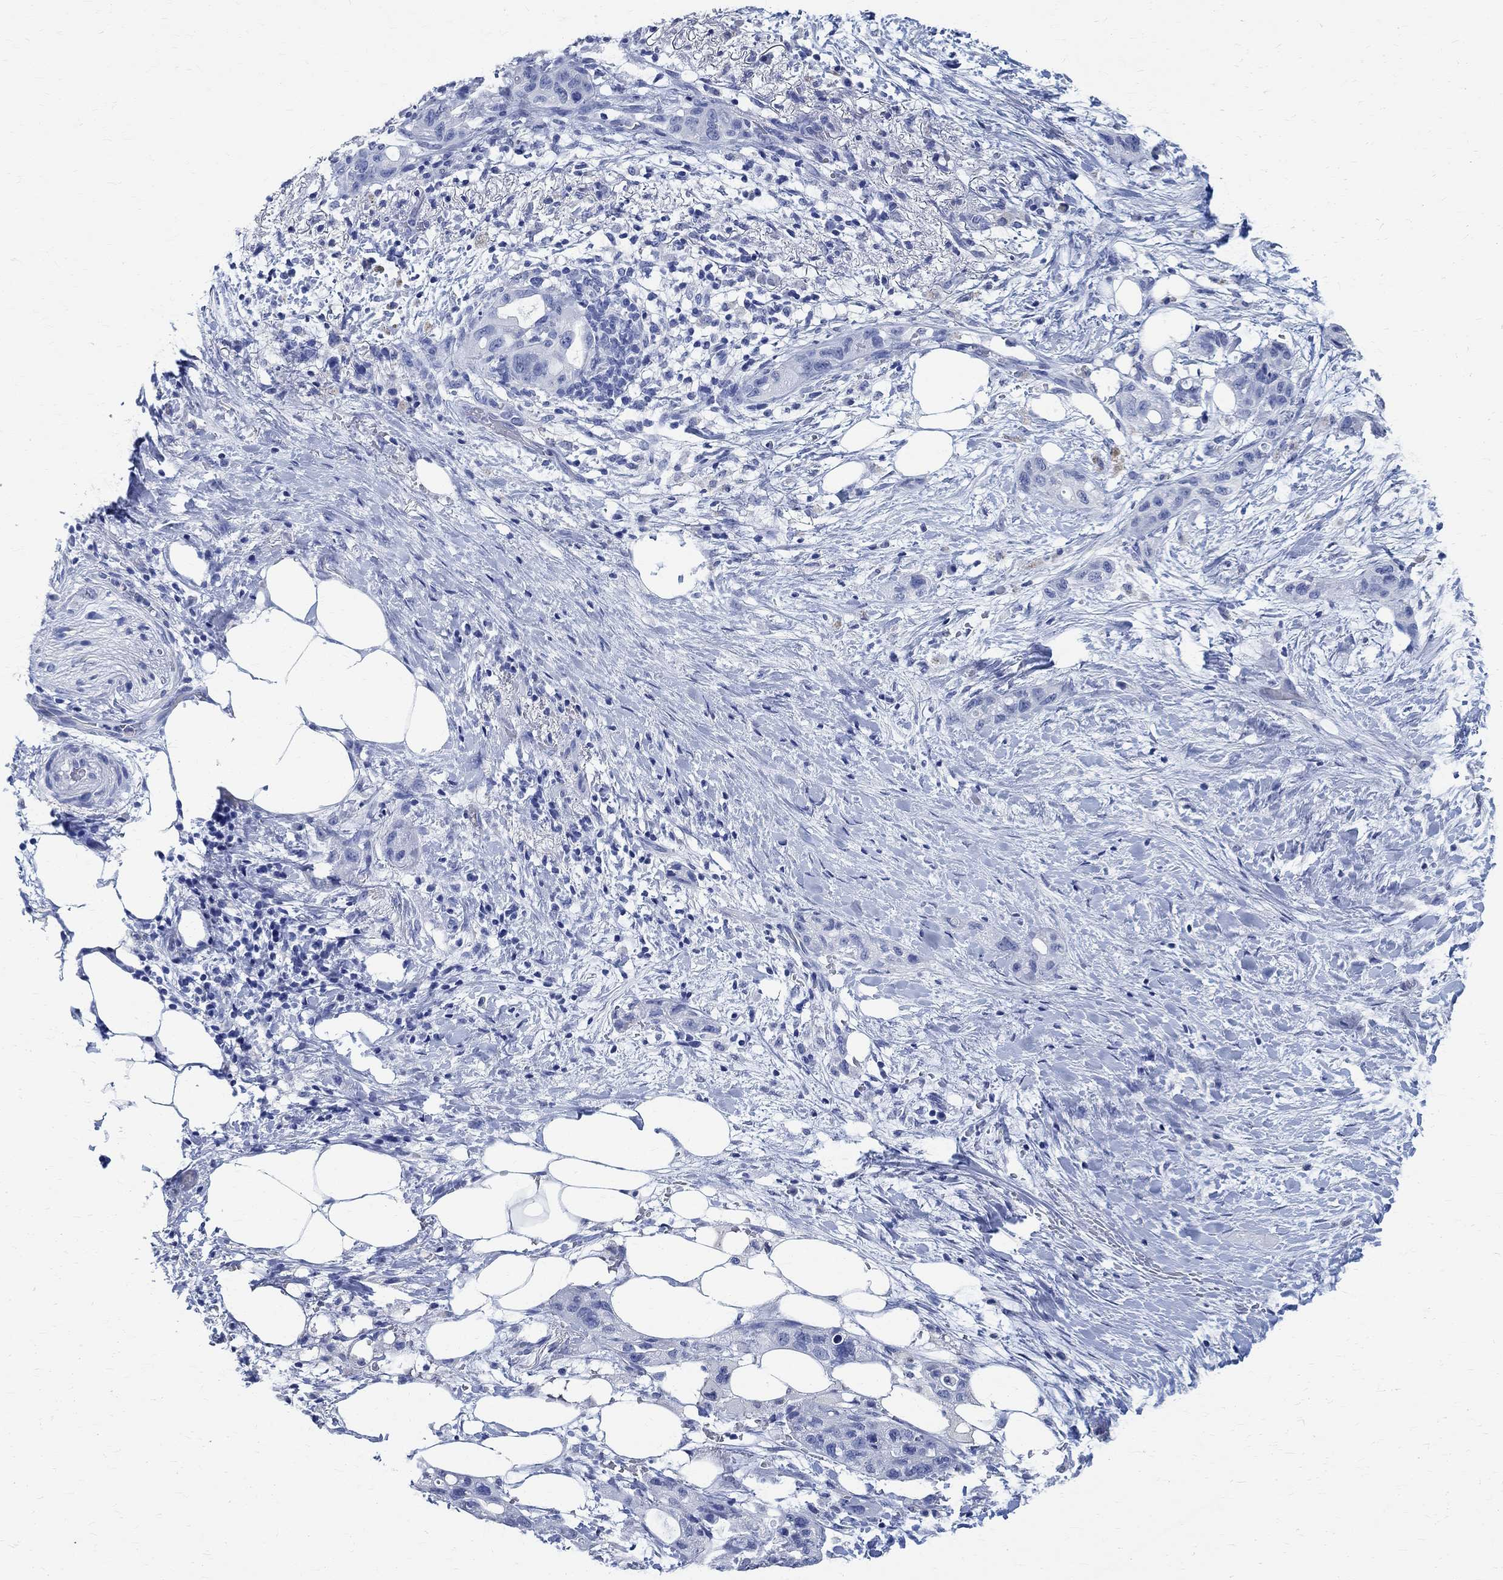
{"staining": {"intensity": "negative", "quantity": "none", "location": "none"}, "tissue": "pancreatic cancer", "cell_type": "Tumor cells", "image_type": "cancer", "snomed": [{"axis": "morphology", "description": "Adenocarcinoma, NOS"}, {"axis": "topography", "description": "Pancreas"}], "caption": "Immunohistochemistry (IHC) of pancreatic cancer displays no positivity in tumor cells. Brightfield microscopy of IHC stained with DAB (brown) and hematoxylin (blue), captured at high magnification.", "gene": "TMEM221", "patient": {"sex": "female", "age": 72}}